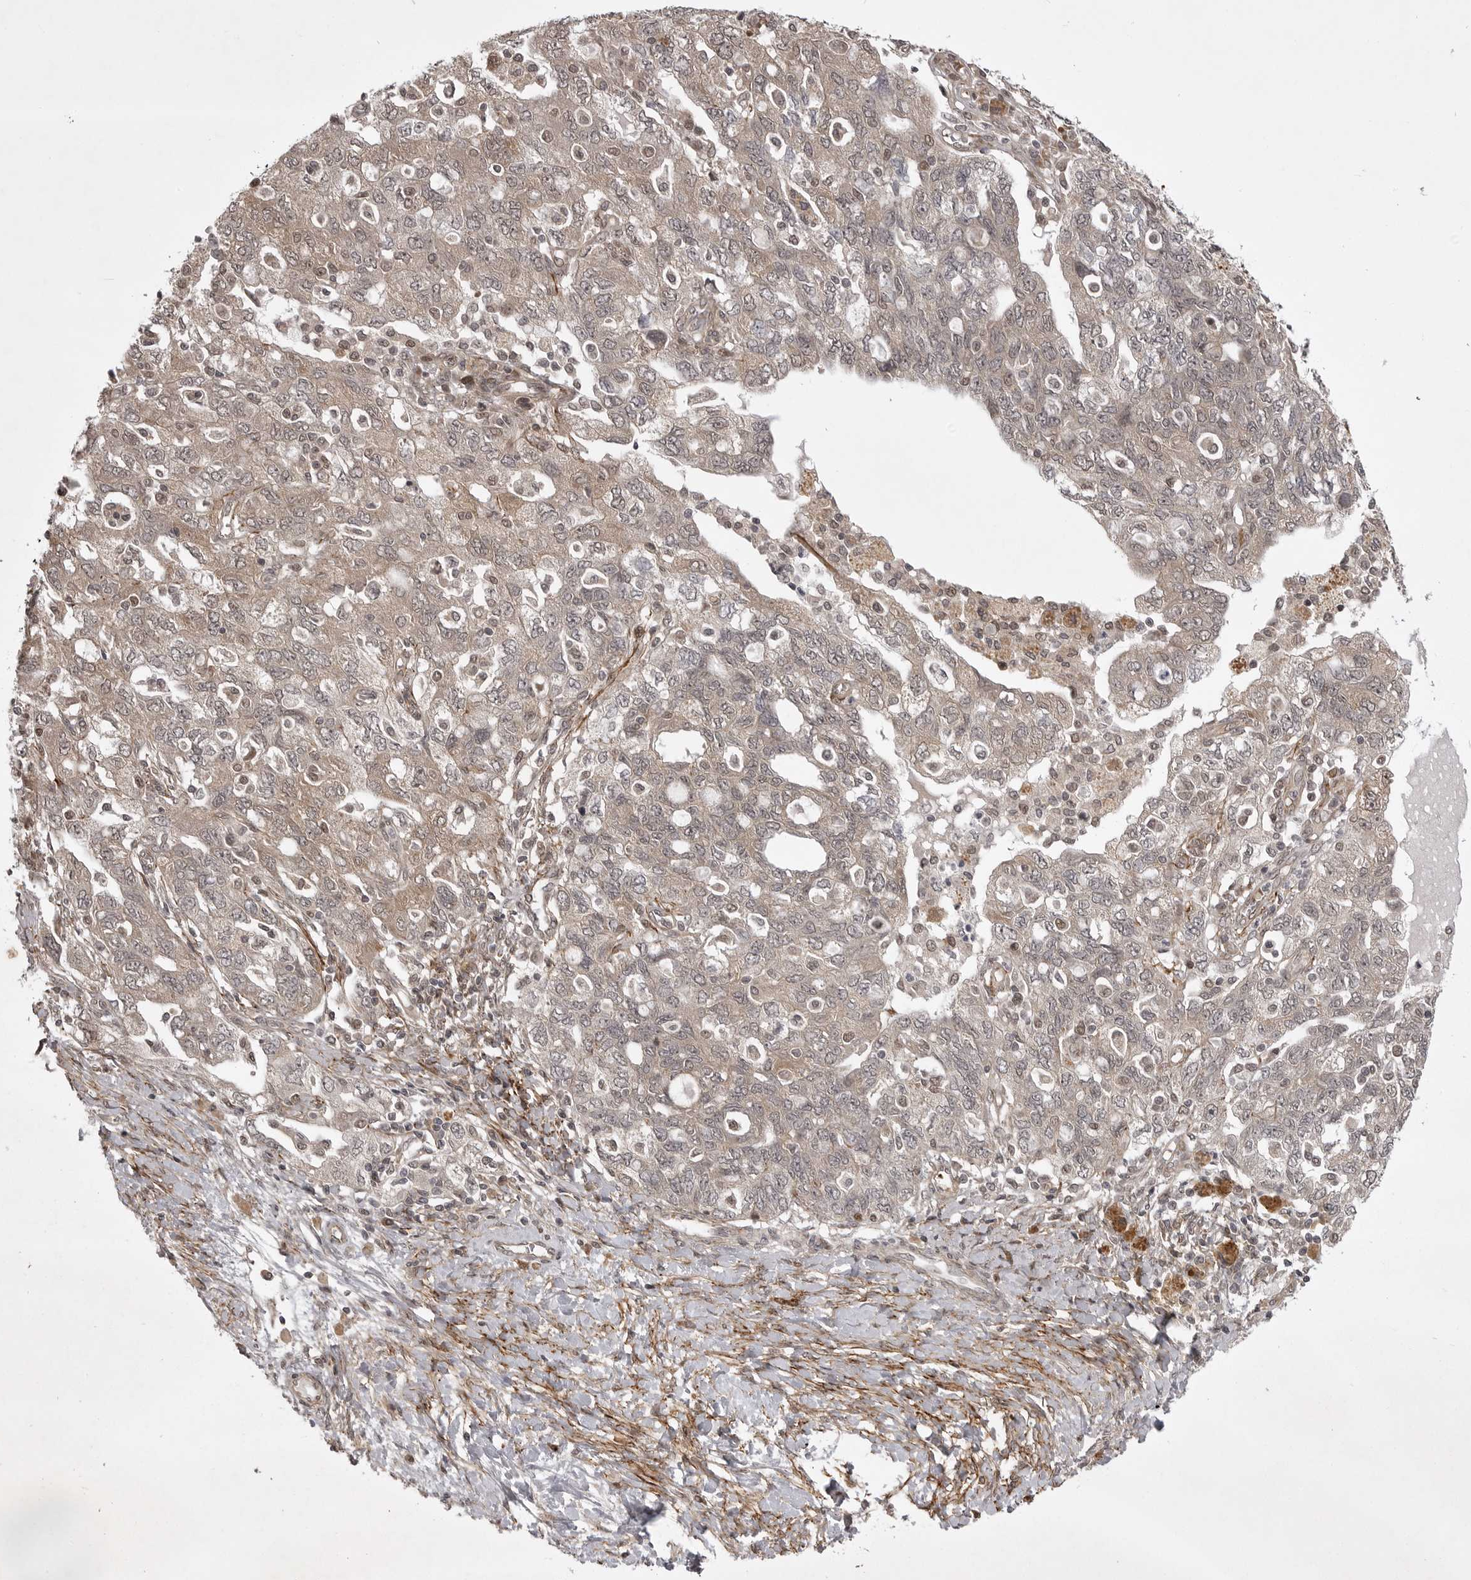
{"staining": {"intensity": "weak", "quantity": ">75%", "location": "cytoplasmic/membranous"}, "tissue": "ovarian cancer", "cell_type": "Tumor cells", "image_type": "cancer", "snomed": [{"axis": "morphology", "description": "Carcinoma, NOS"}, {"axis": "morphology", "description": "Cystadenocarcinoma, serous, NOS"}, {"axis": "topography", "description": "Ovary"}], "caption": "Protein analysis of ovarian cancer tissue reveals weak cytoplasmic/membranous staining in approximately >75% of tumor cells. Using DAB (brown) and hematoxylin (blue) stains, captured at high magnification using brightfield microscopy.", "gene": "SNX16", "patient": {"sex": "female", "age": 69}}